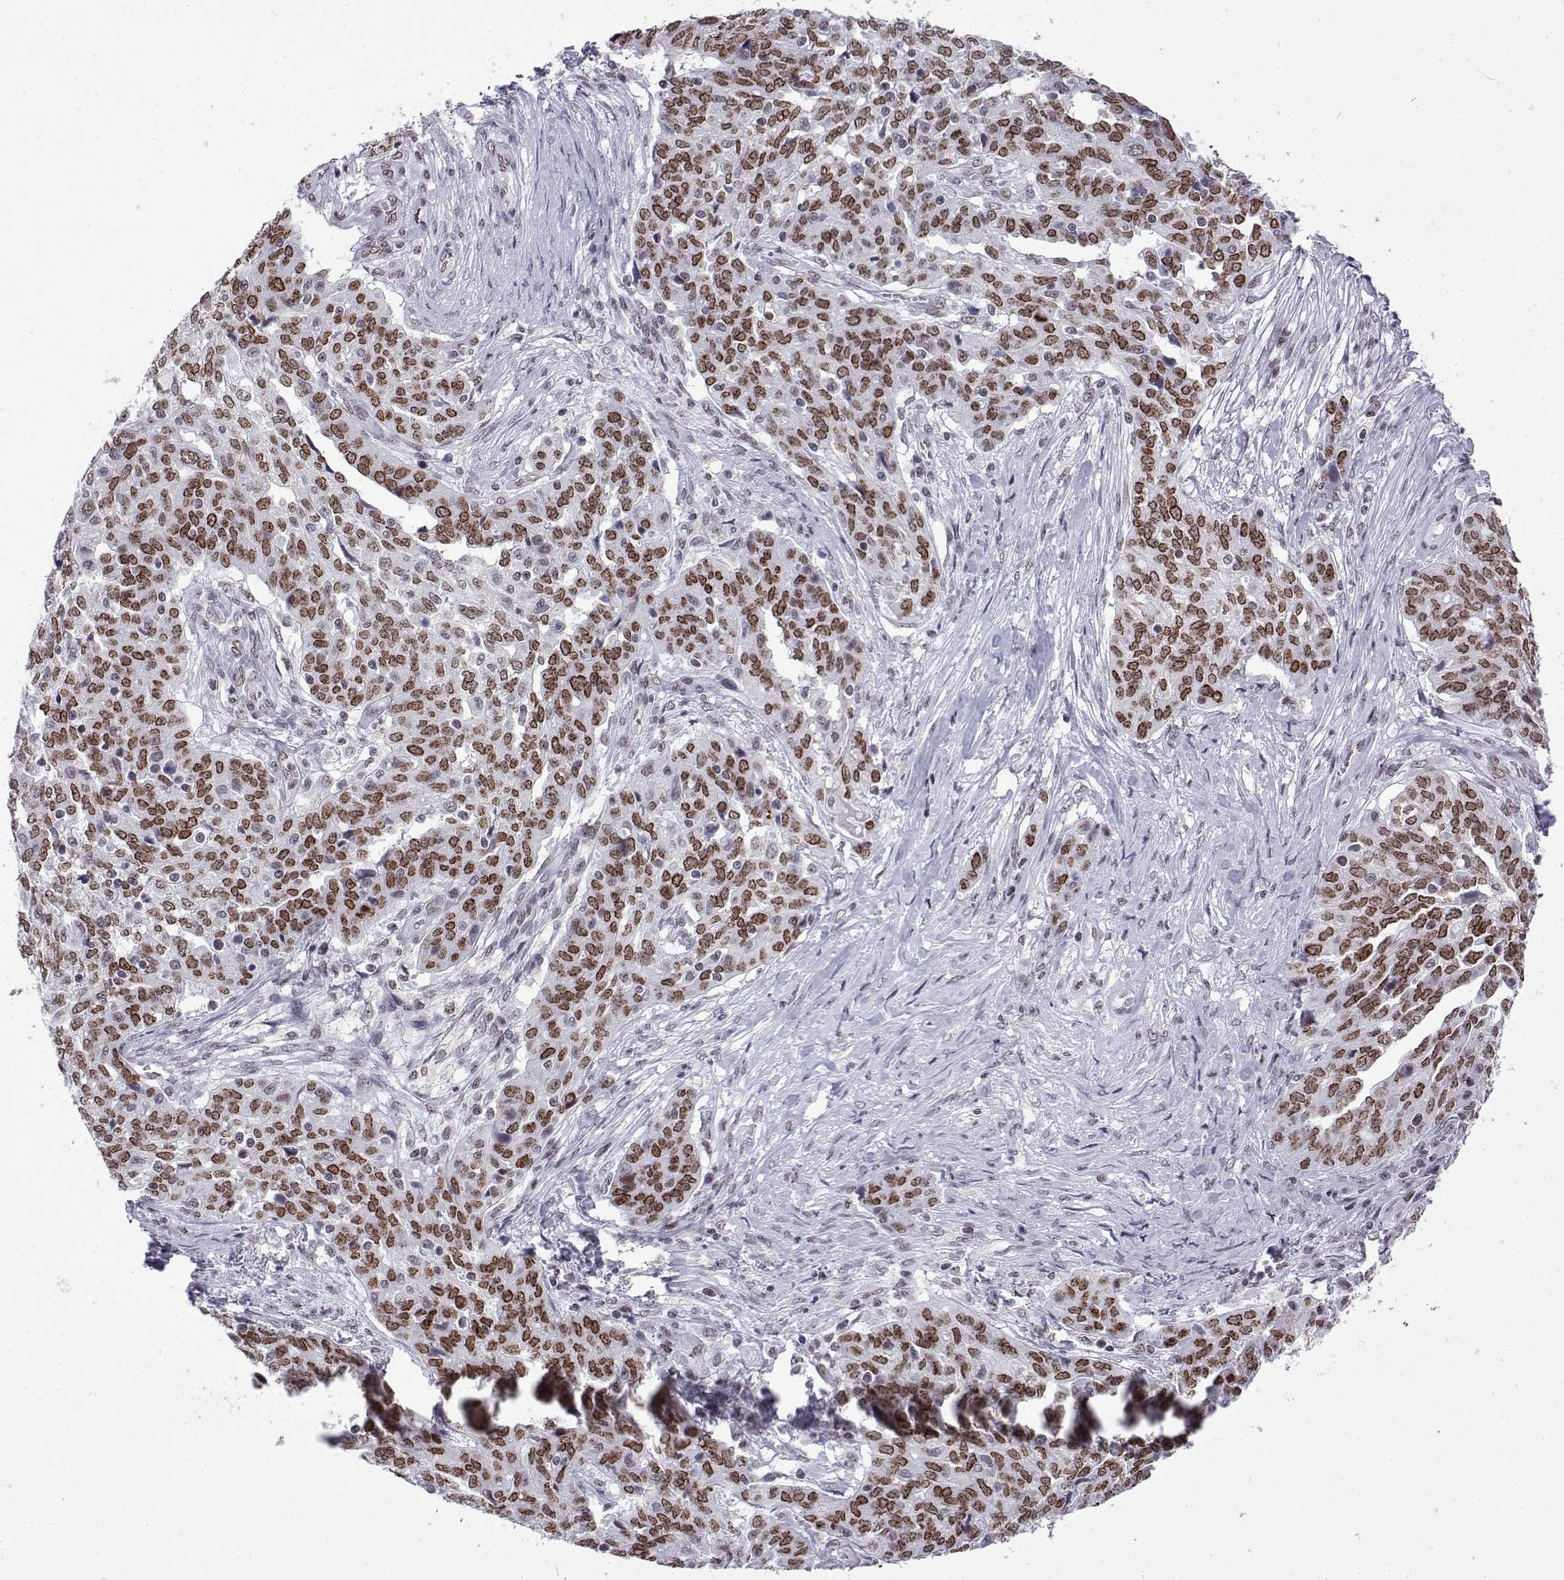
{"staining": {"intensity": "moderate", "quantity": ">75%", "location": "nuclear"}, "tissue": "ovarian cancer", "cell_type": "Tumor cells", "image_type": "cancer", "snomed": [{"axis": "morphology", "description": "Cystadenocarcinoma, serous, NOS"}, {"axis": "topography", "description": "Ovary"}], "caption": "The image reveals a brown stain indicating the presence of a protein in the nuclear of tumor cells in ovarian cancer (serous cystadenocarcinoma).", "gene": "POLDIP3", "patient": {"sex": "female", "age": 67}}